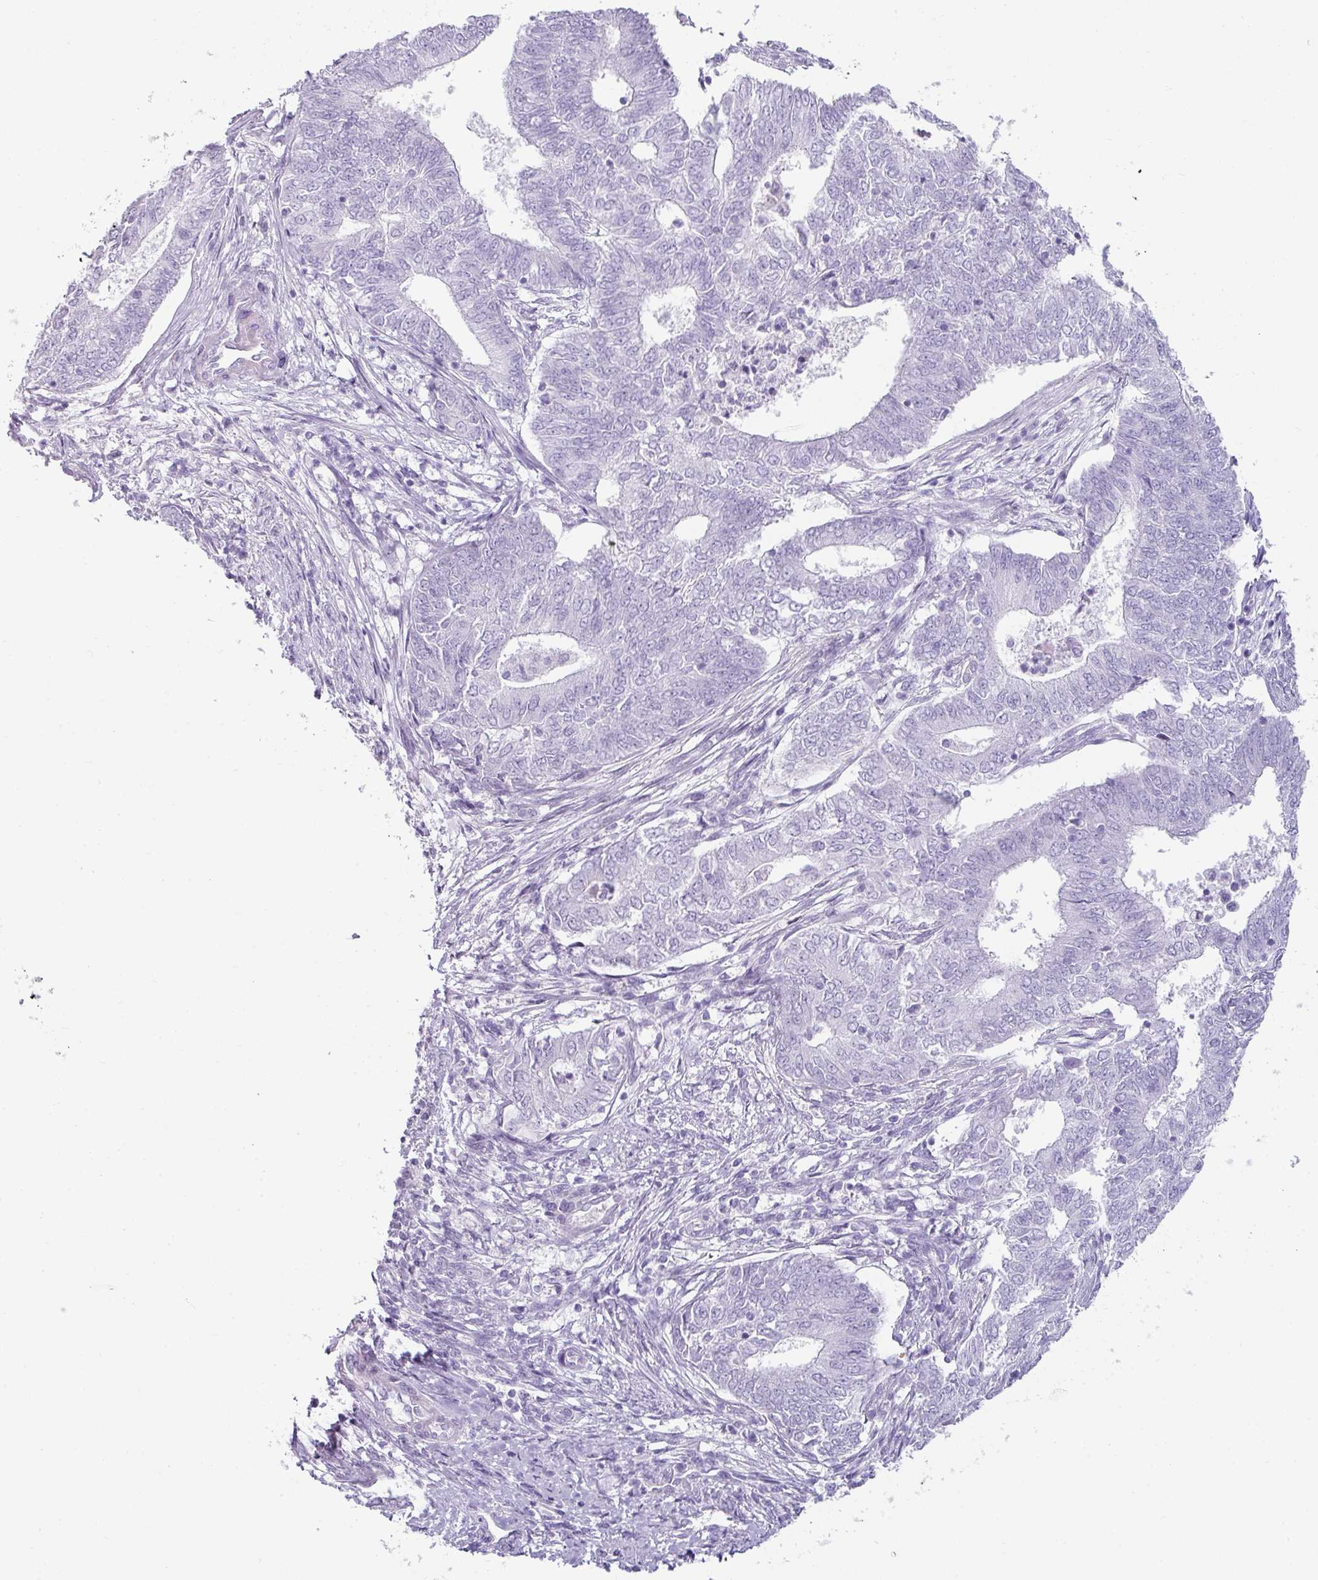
{"staining": {"intensity": "negative", "quantity": "none", "location": "none"}, "tissue": "endometrial cancer", "cell_type": "Tumor cells", "image_type": "cancer", "snomed": [{"axis": "morphology", "description": "Adenocarcinoma, NOS"}, {"axis": "topography", "description": "Endometrium"}], "caption": "Endometrial adenocarcinoma stained for a protein using immunohistochemistry reveals no staining tumor cells.", "gene": "VCY1B", "patient": {"sex": "female", "age": 62}}